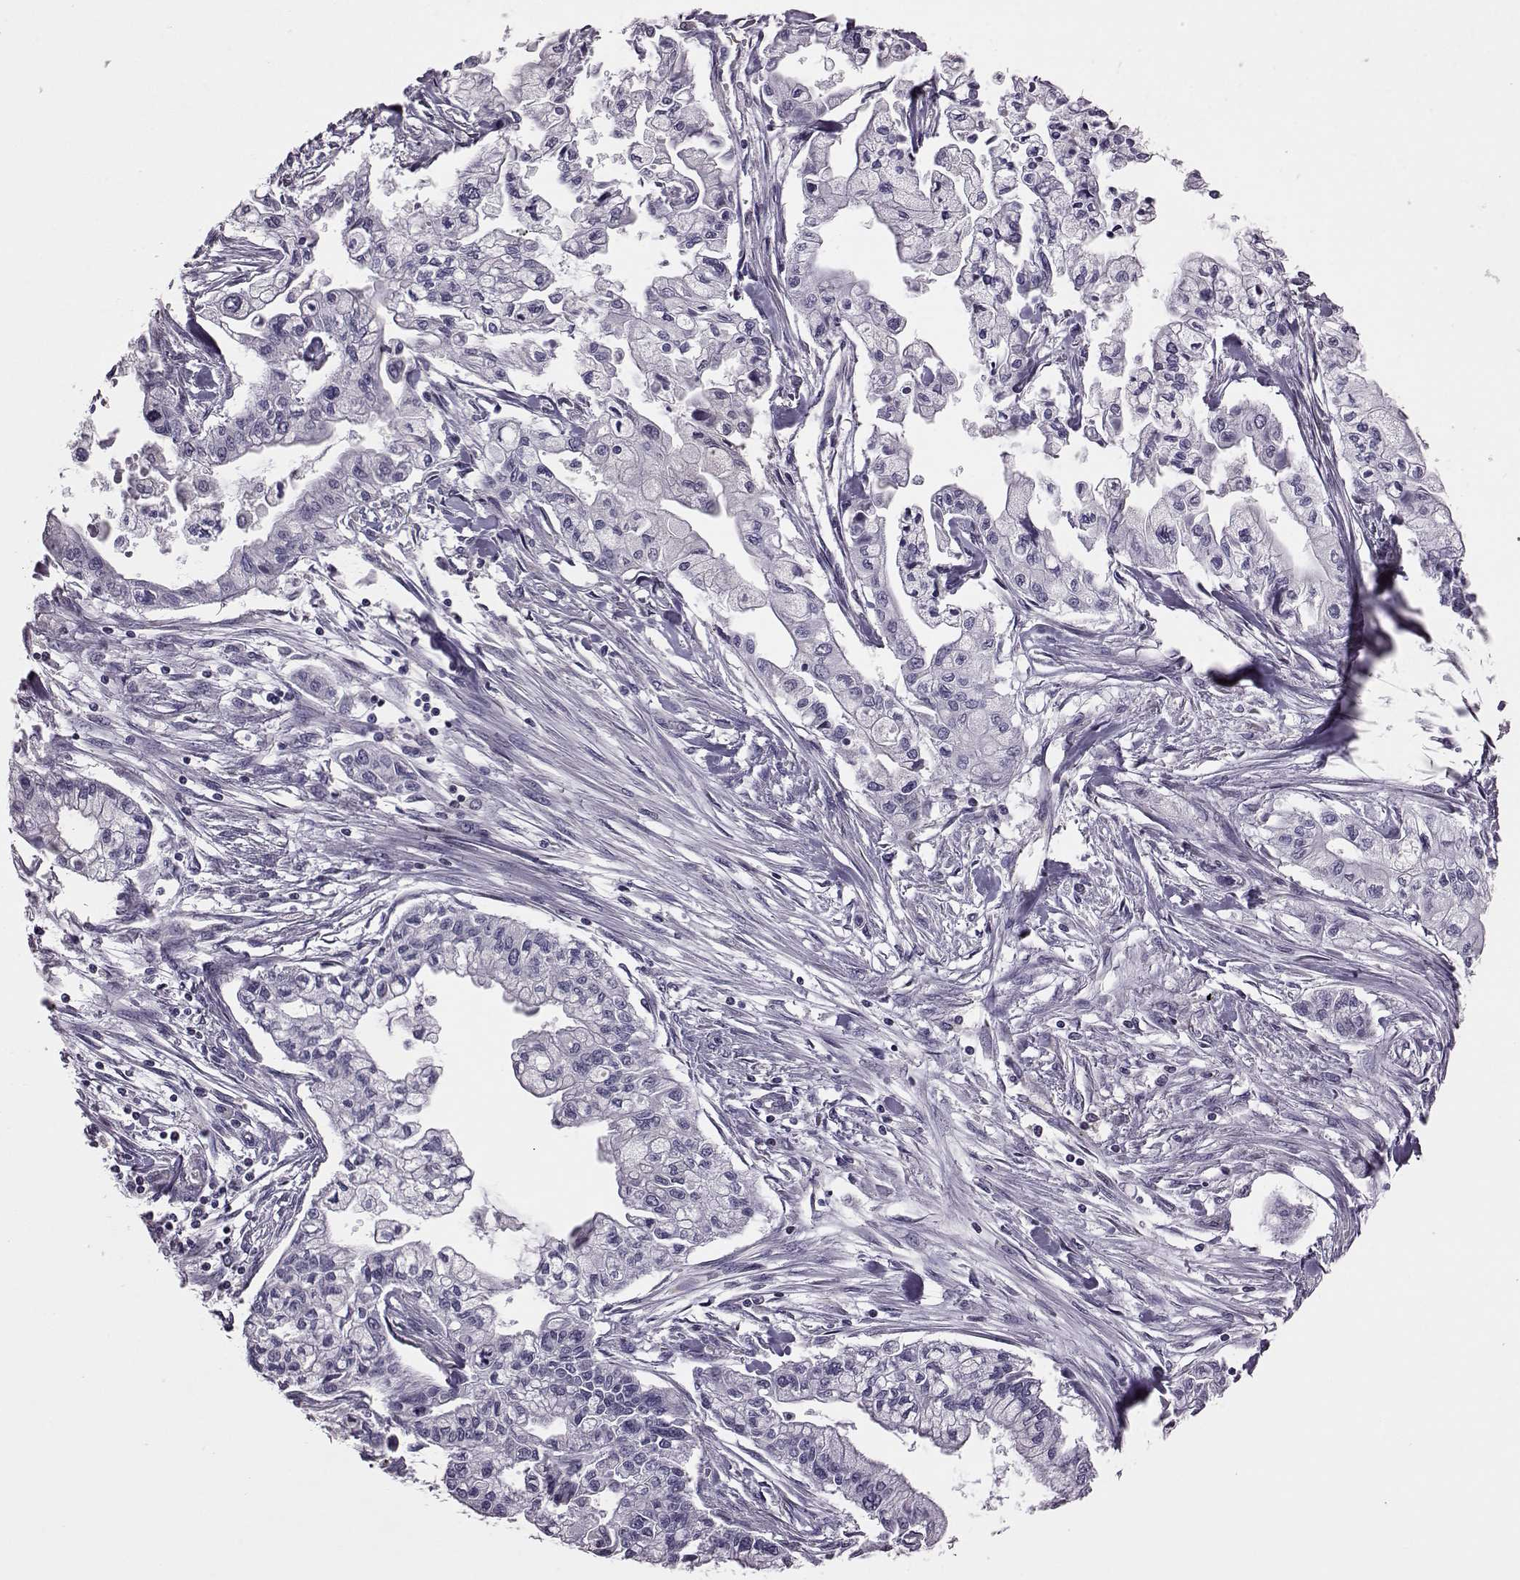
{"staining": {"intensity": "negative", "quantity": "none", "location": "none"}, "tissue": "pancreatic cancer", "cell_type": "Tumor cells", "image_type": "cancer", "snomed": [{"axis": "morphology", "description": "Adenocarcinoma, NOS"}, {"axis": "topography", "description": "Pancreas"}], "caption": "Tumor cells show no significant expression in pancreatic adenocarcinoma.", "gene": "CDC42SE1", "patient": {"sex": "male", "age": 54}}